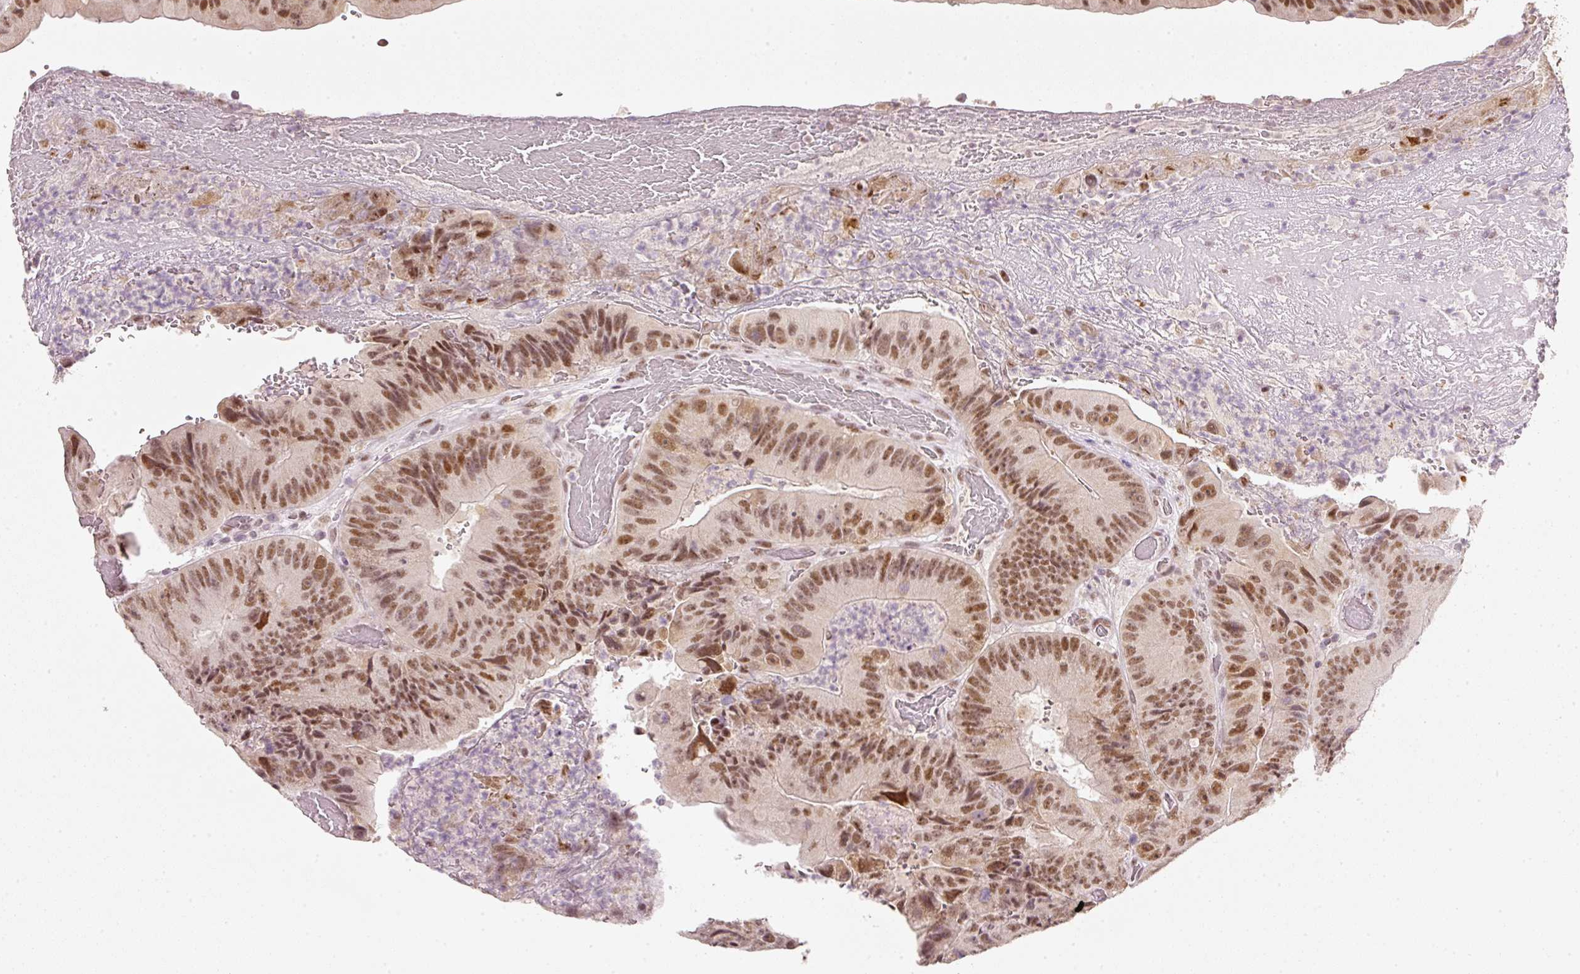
{"staining": {"intensity": "moderate", "quantity": ">75%", "location": "nuclear"}, "tissue": "colorectal cancer", "cell_type": "Tumor cells", "image_type": "cancer", "snomed": [{"axis": "morphology", "description": "Adenocarcinoma, NOS"}, {"axis": "topography", "description": "Colon"}], "caption": "Immunohistochemistry image of adenocarcinoma (colorectal) stained for a protein (brown), which displays medium levels of moderate nuclear expression in approximately >75% of tumor cells.", "gene": "FSTL3", "patient": {"sex": "female", "age": 86}}